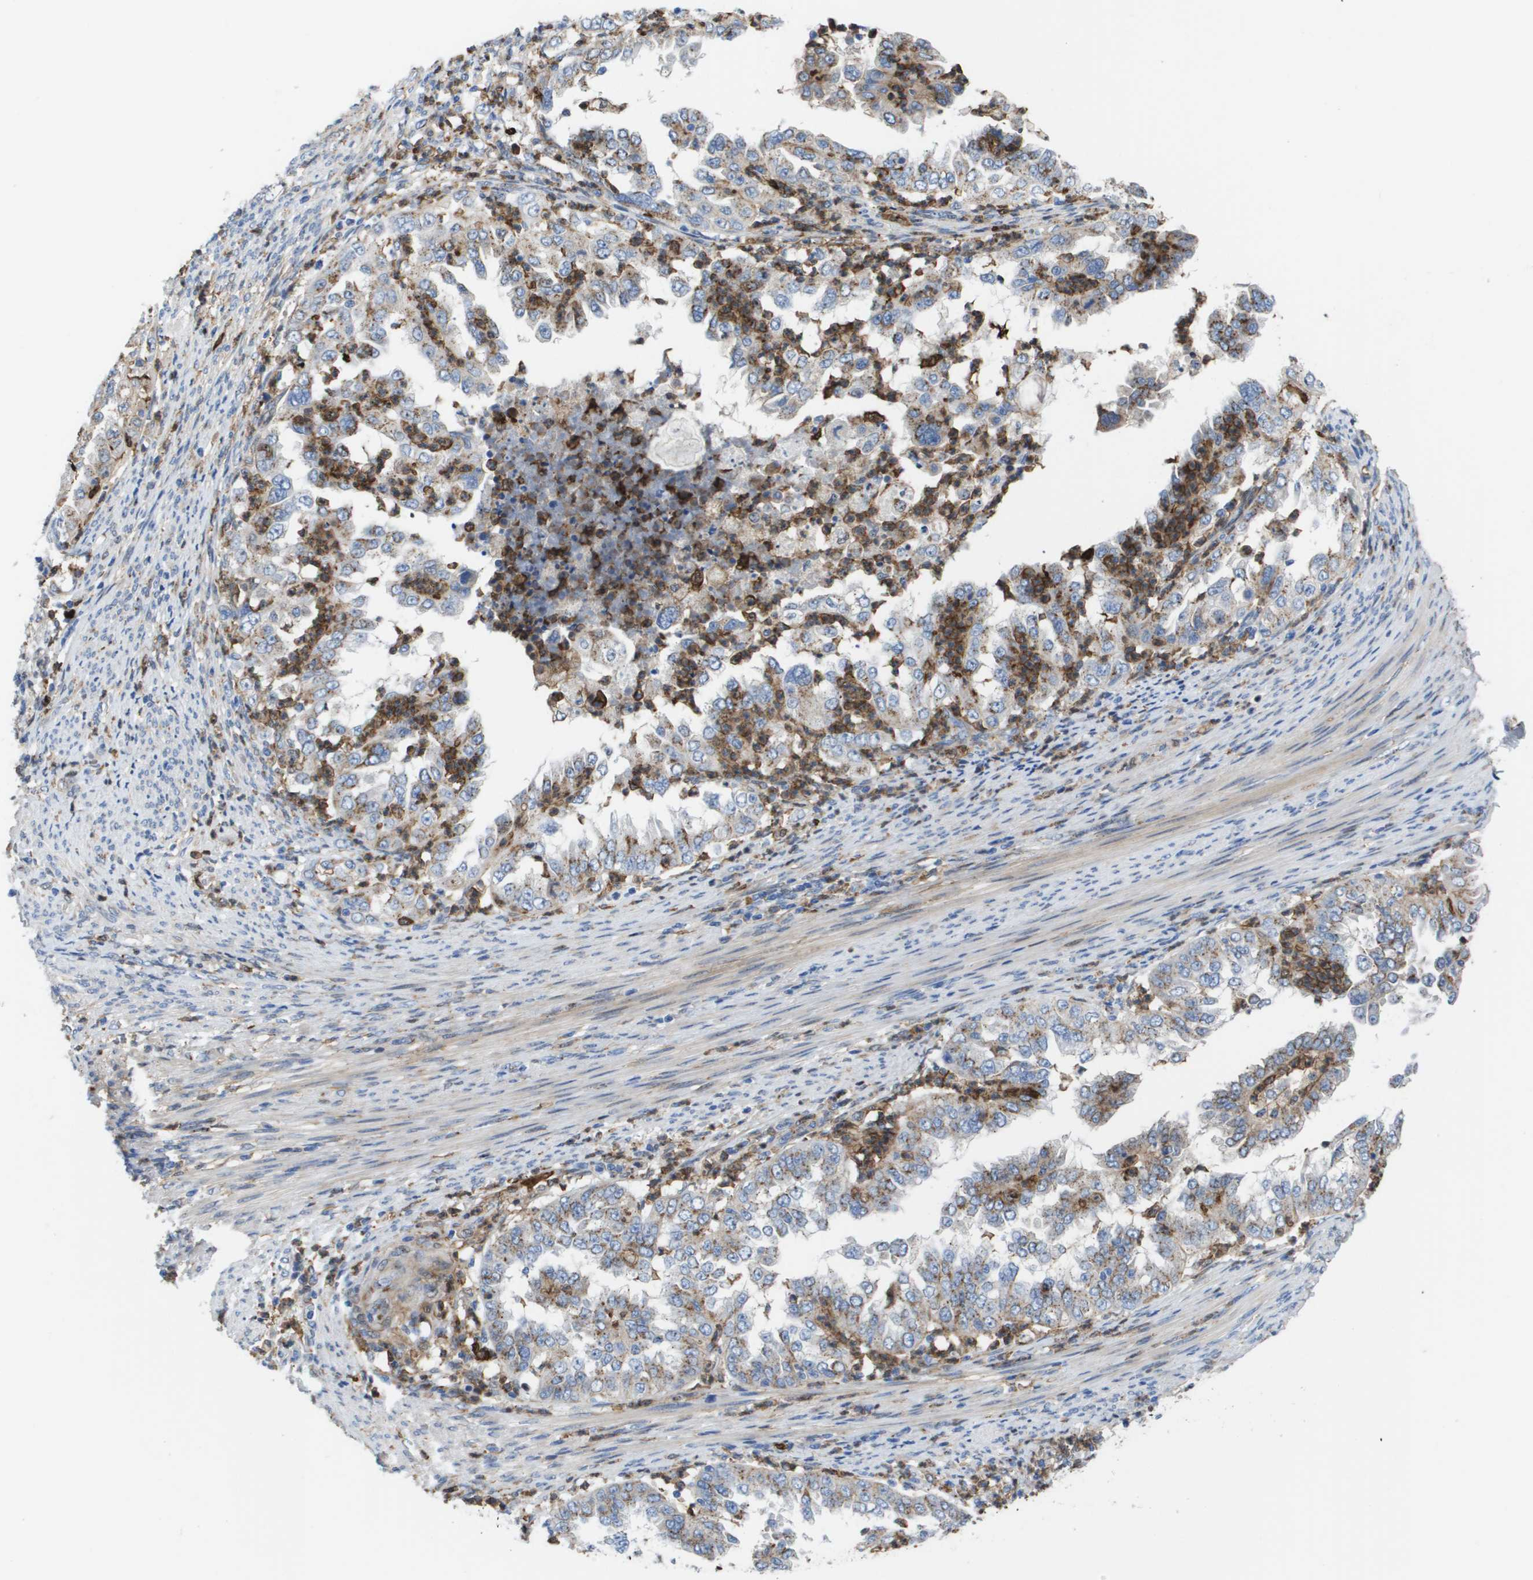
{"staining": {"intensity": "weak", "quantity": "25%-75%", "location": "cytoplasmic/membranous"}, "tissue": "endometrial cancer", "cell_type": "Tumor cells", "image_type": "cancer", "snomed": [{"axis": "morphology", "description": "Adenocarcinoma, NOS"}, {"axis": "topography", "description": "Endometrium"}], "caption": "Immunohistochemistry (IHC) (DAB) staining of endometrial cancer (adenocarcinoma) exhibits weak cytoplasmic/membranous protein staining in approximately 25%-75% of tumor cells. The staining was performed using DAB to visualize the protein expression in brown, while the nuclei were stained in blue with hematoxylin (Magnification: 20x).", "gene": "SLC37A2", "patient": {"sex": "female", "age": 85}}